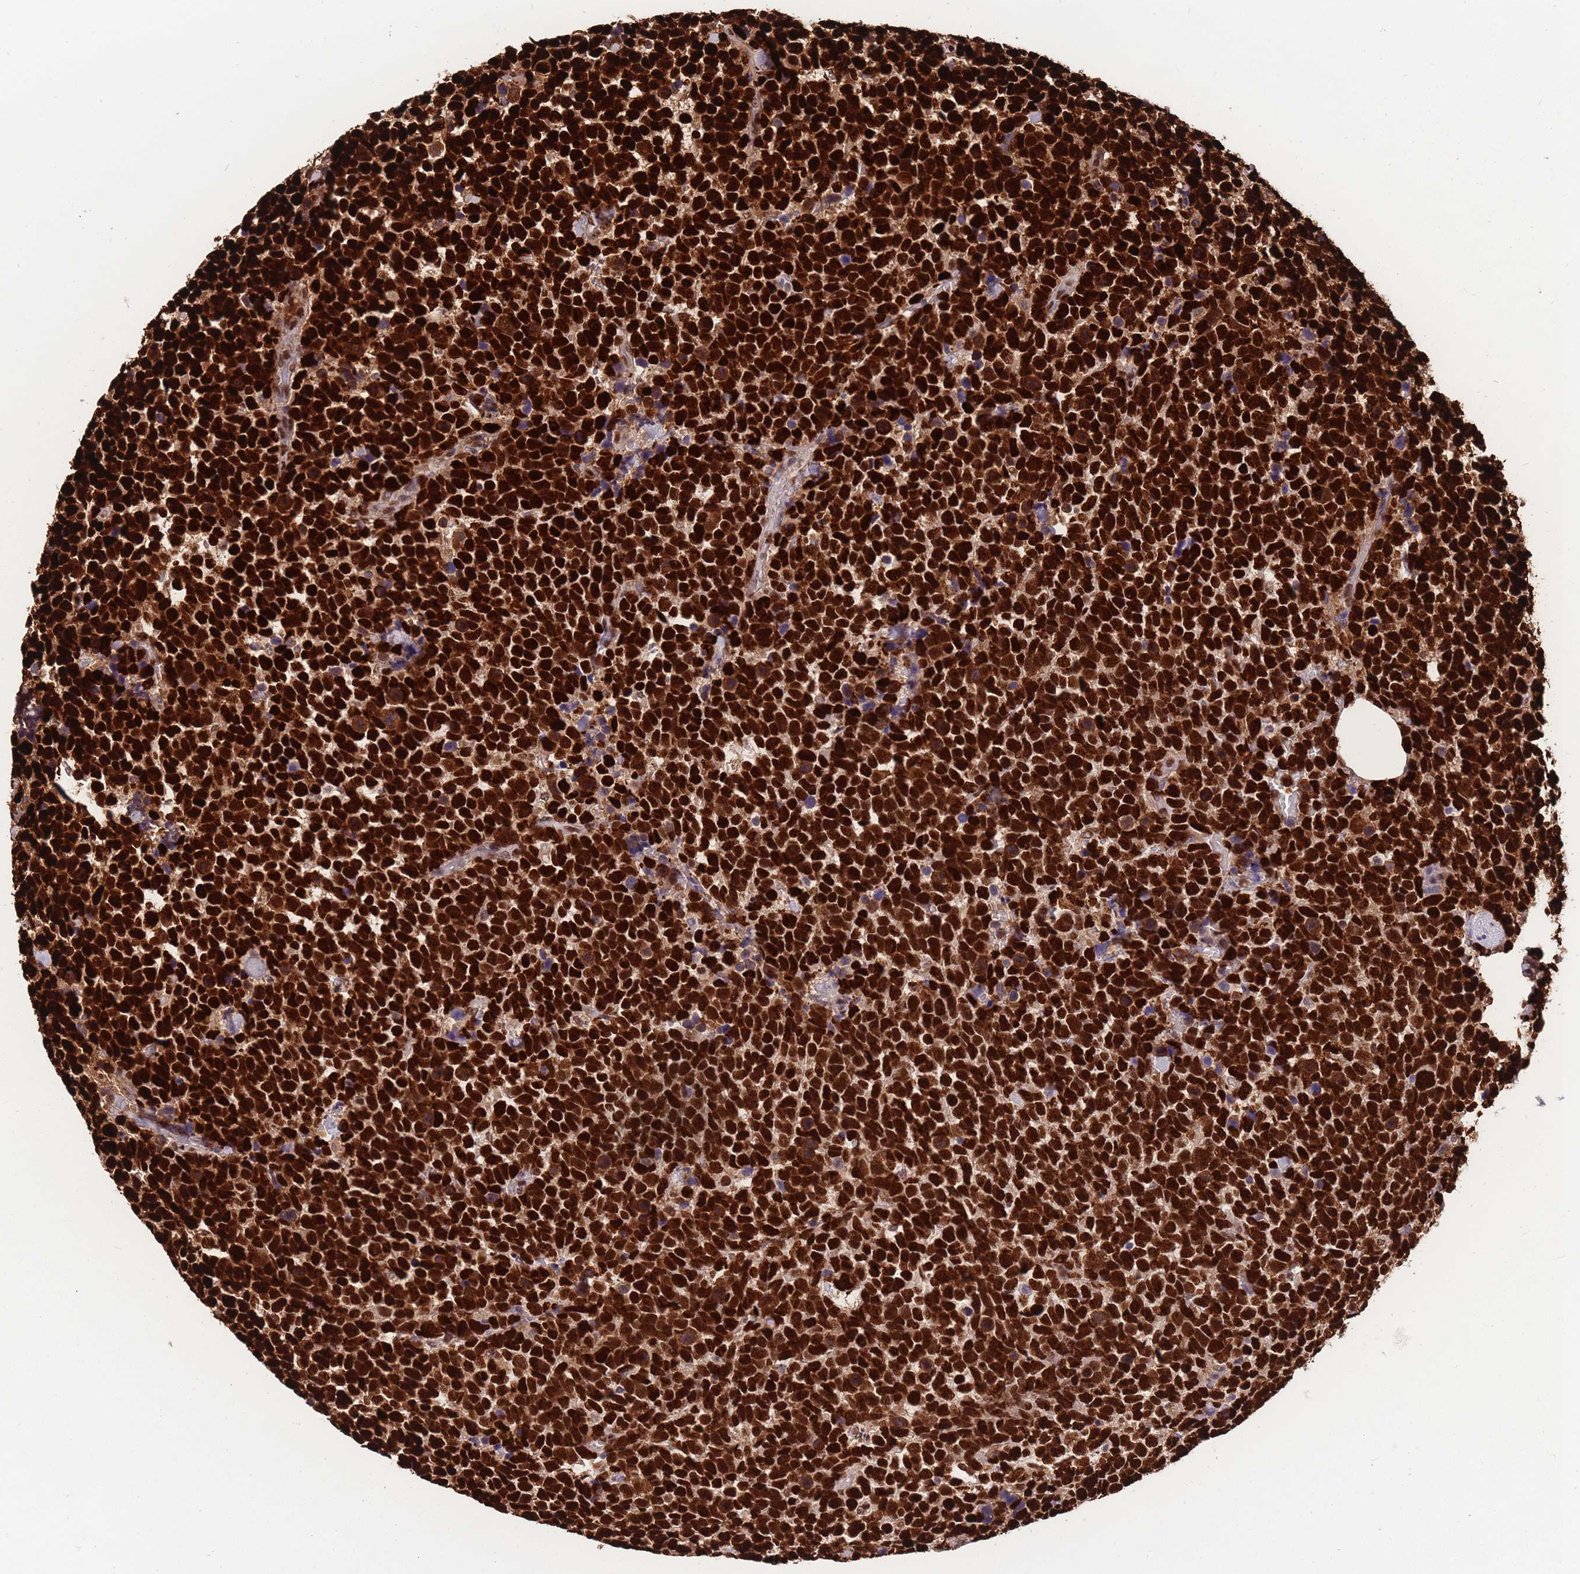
{"staining": {"intensity": "strong", "quantity": ">75%", "location": "nuclear"}, "tissue": "urothelial cancer", "cell_type": "Tumor cells", "image_type": "cancer", "snomed": [{"axis": "morphology", "description": "Urothelial carcinoma, High grade"}, {"axis": "topography", "description": "Urinary bladder"}], "caption": "Tumor cells exhibit high levels of strong nuclear staining in about >75% of cells in human urothelial carcinoma (high-grade).", "gene": "NASP", "patient": {"sex": "female", "age": 82}}